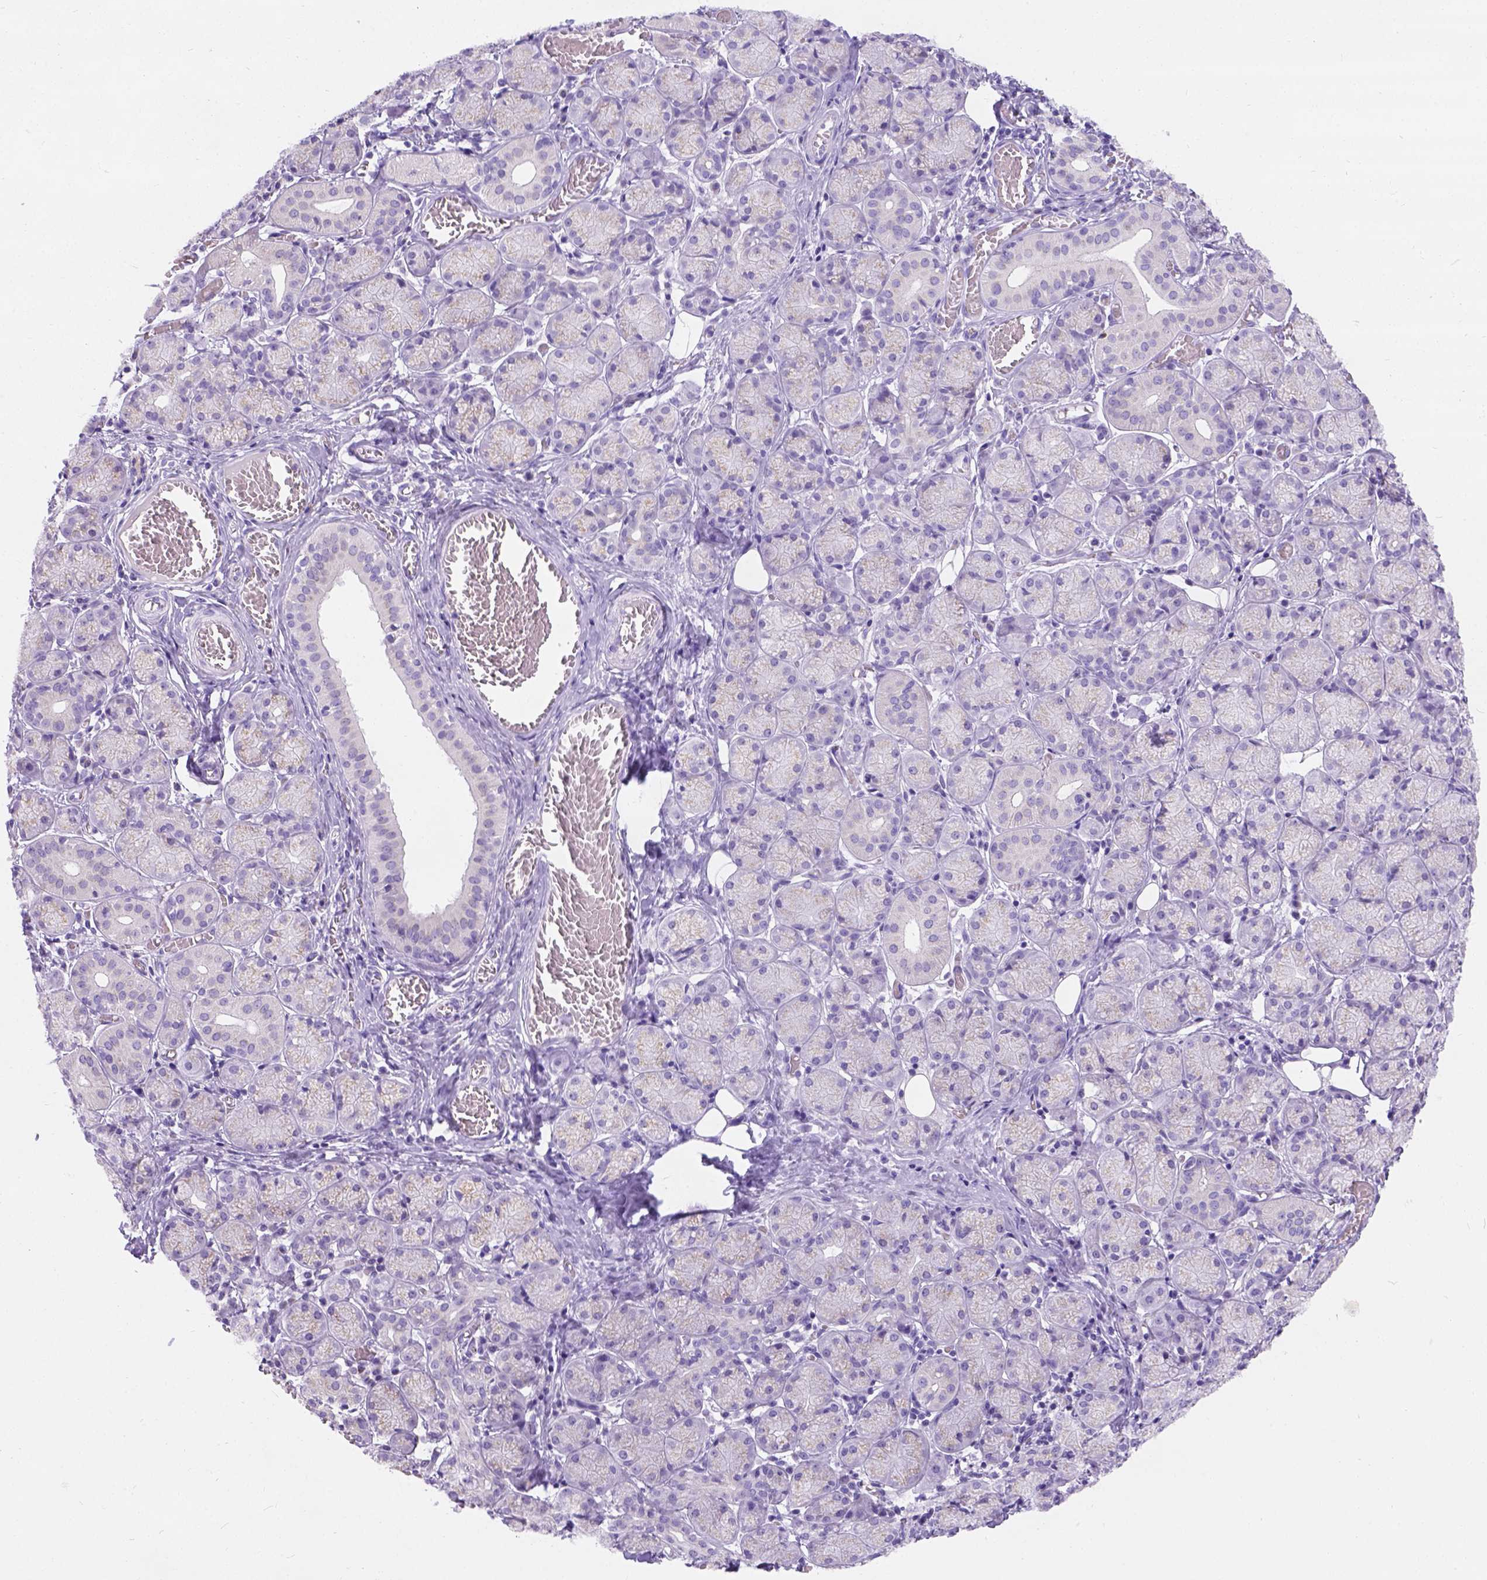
{"staining": {"intensity": "weak", "quantity": "25%-75%", "location": "cytoplasmic/membranous"}, "tissue": "salivary gland", "cell_type": "Glandular cells", "image_type": "normal", "snomed": [{"axis": "morphology", "description": "Normal tissue, NOS"}, {"axis": "topography", "description": "Salivary gland"}, {"axis": "topography", "description": "Peripheral nerve tissue"}], "caption": "The histopathology image exhibits a brown stain indicating the presence of a protein in the cytoplasmic/membranous of glandular cells in salivary gland. Nuclei are stained in blue.", "gene": "PHF7", "patient": {"sex": "female", "age": 24}}